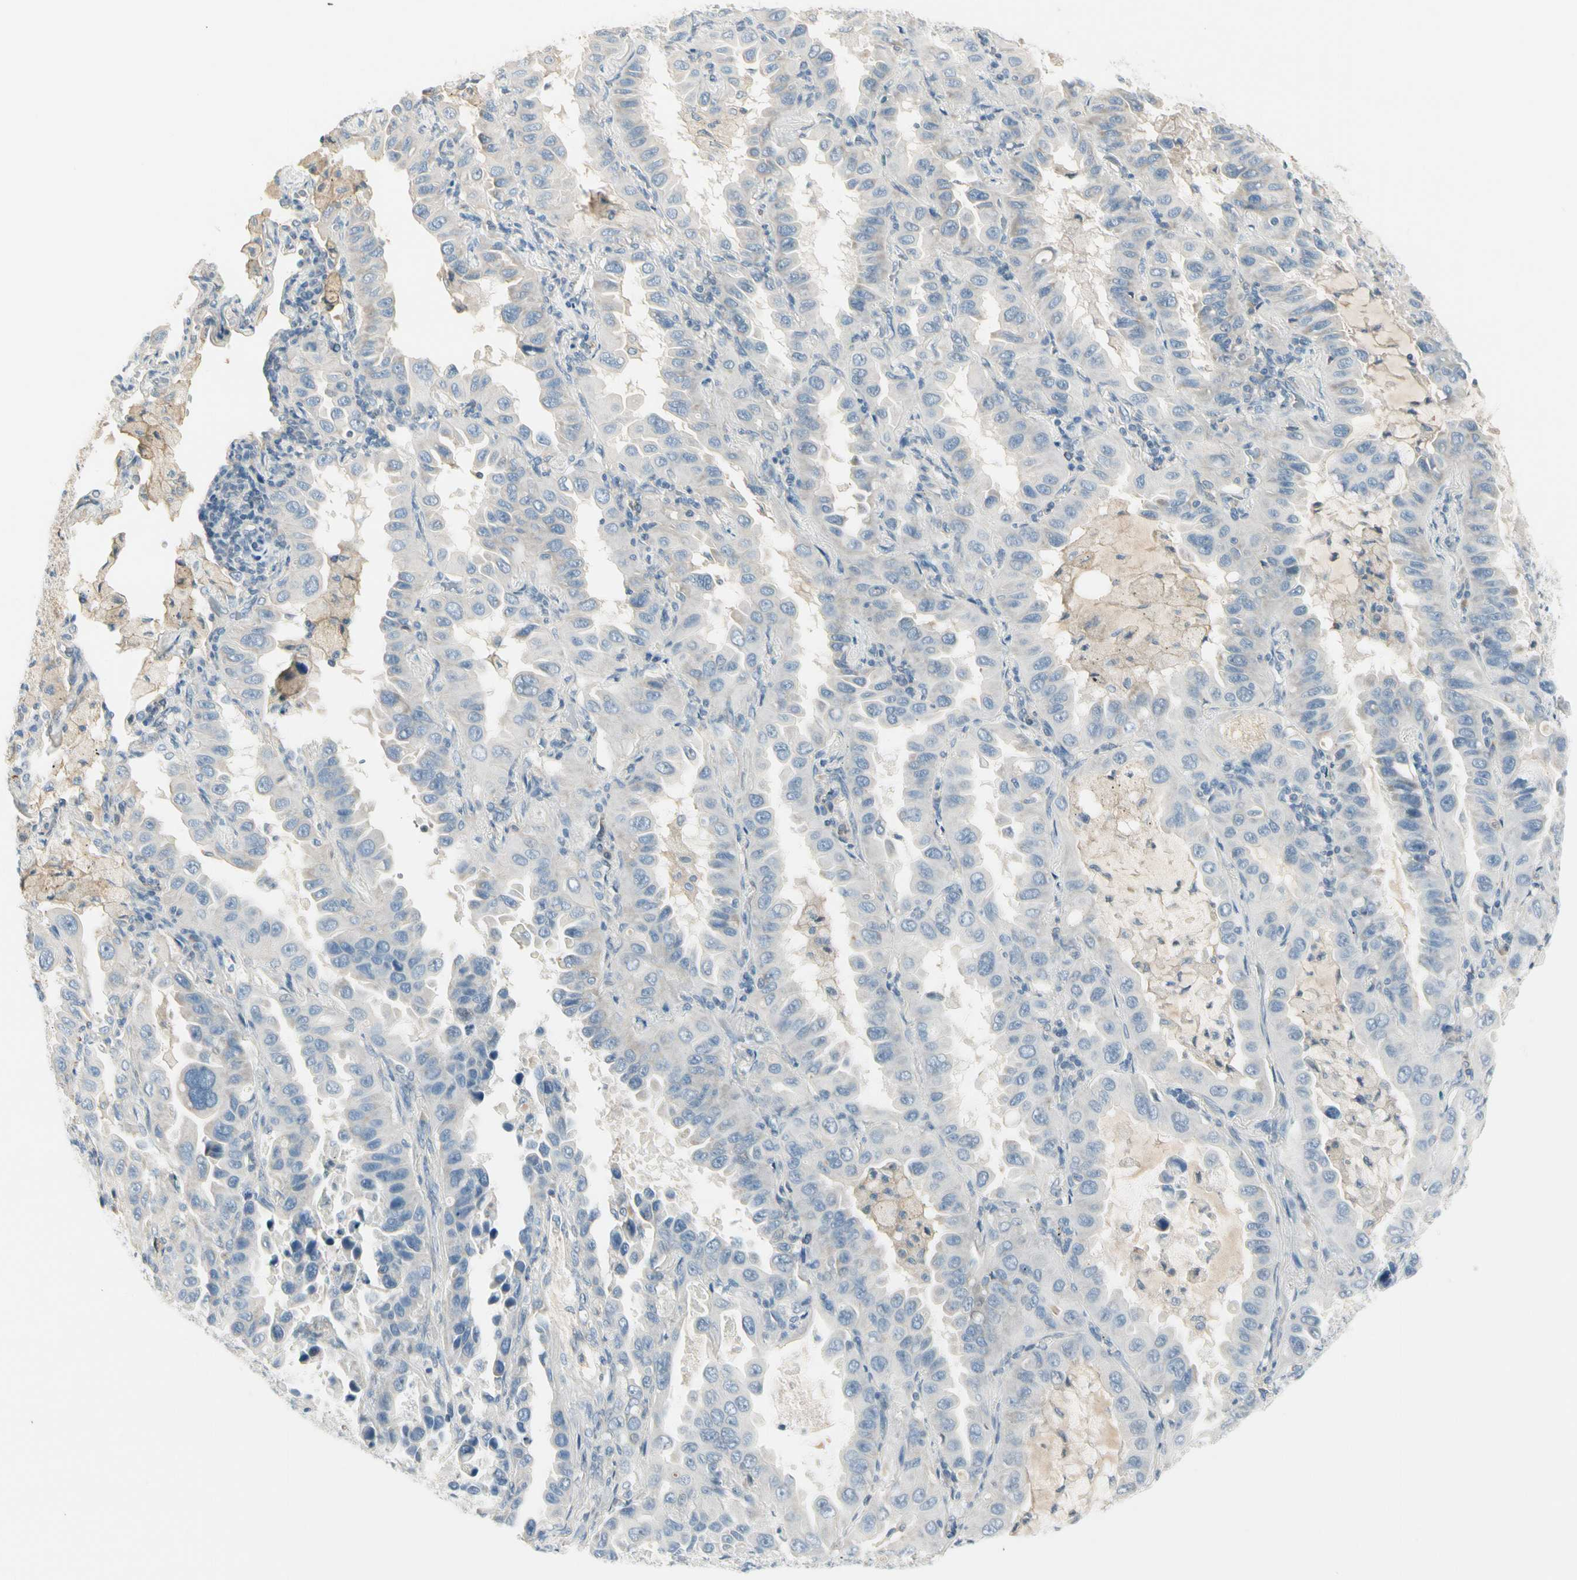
{"staining": {"intensity": "negative", "quantity": "none", "location": "none"}, "tissue": "lung cancer", "cell_type": "Tumor cells", "image_type": "cancer", "snomed": [{"axis": "morphology", "description": "Adenocarcinoma, NOS"}, {"axis": "topography", "description": "Lung"}], "caption": "A high-resolution micrograph shows IHC staining of lung adenocarcinoma, which demonstrates no significant staining in tumor cells.", "gene": "CYP2E1", "patient": {"sex": "male", "age": 64}}